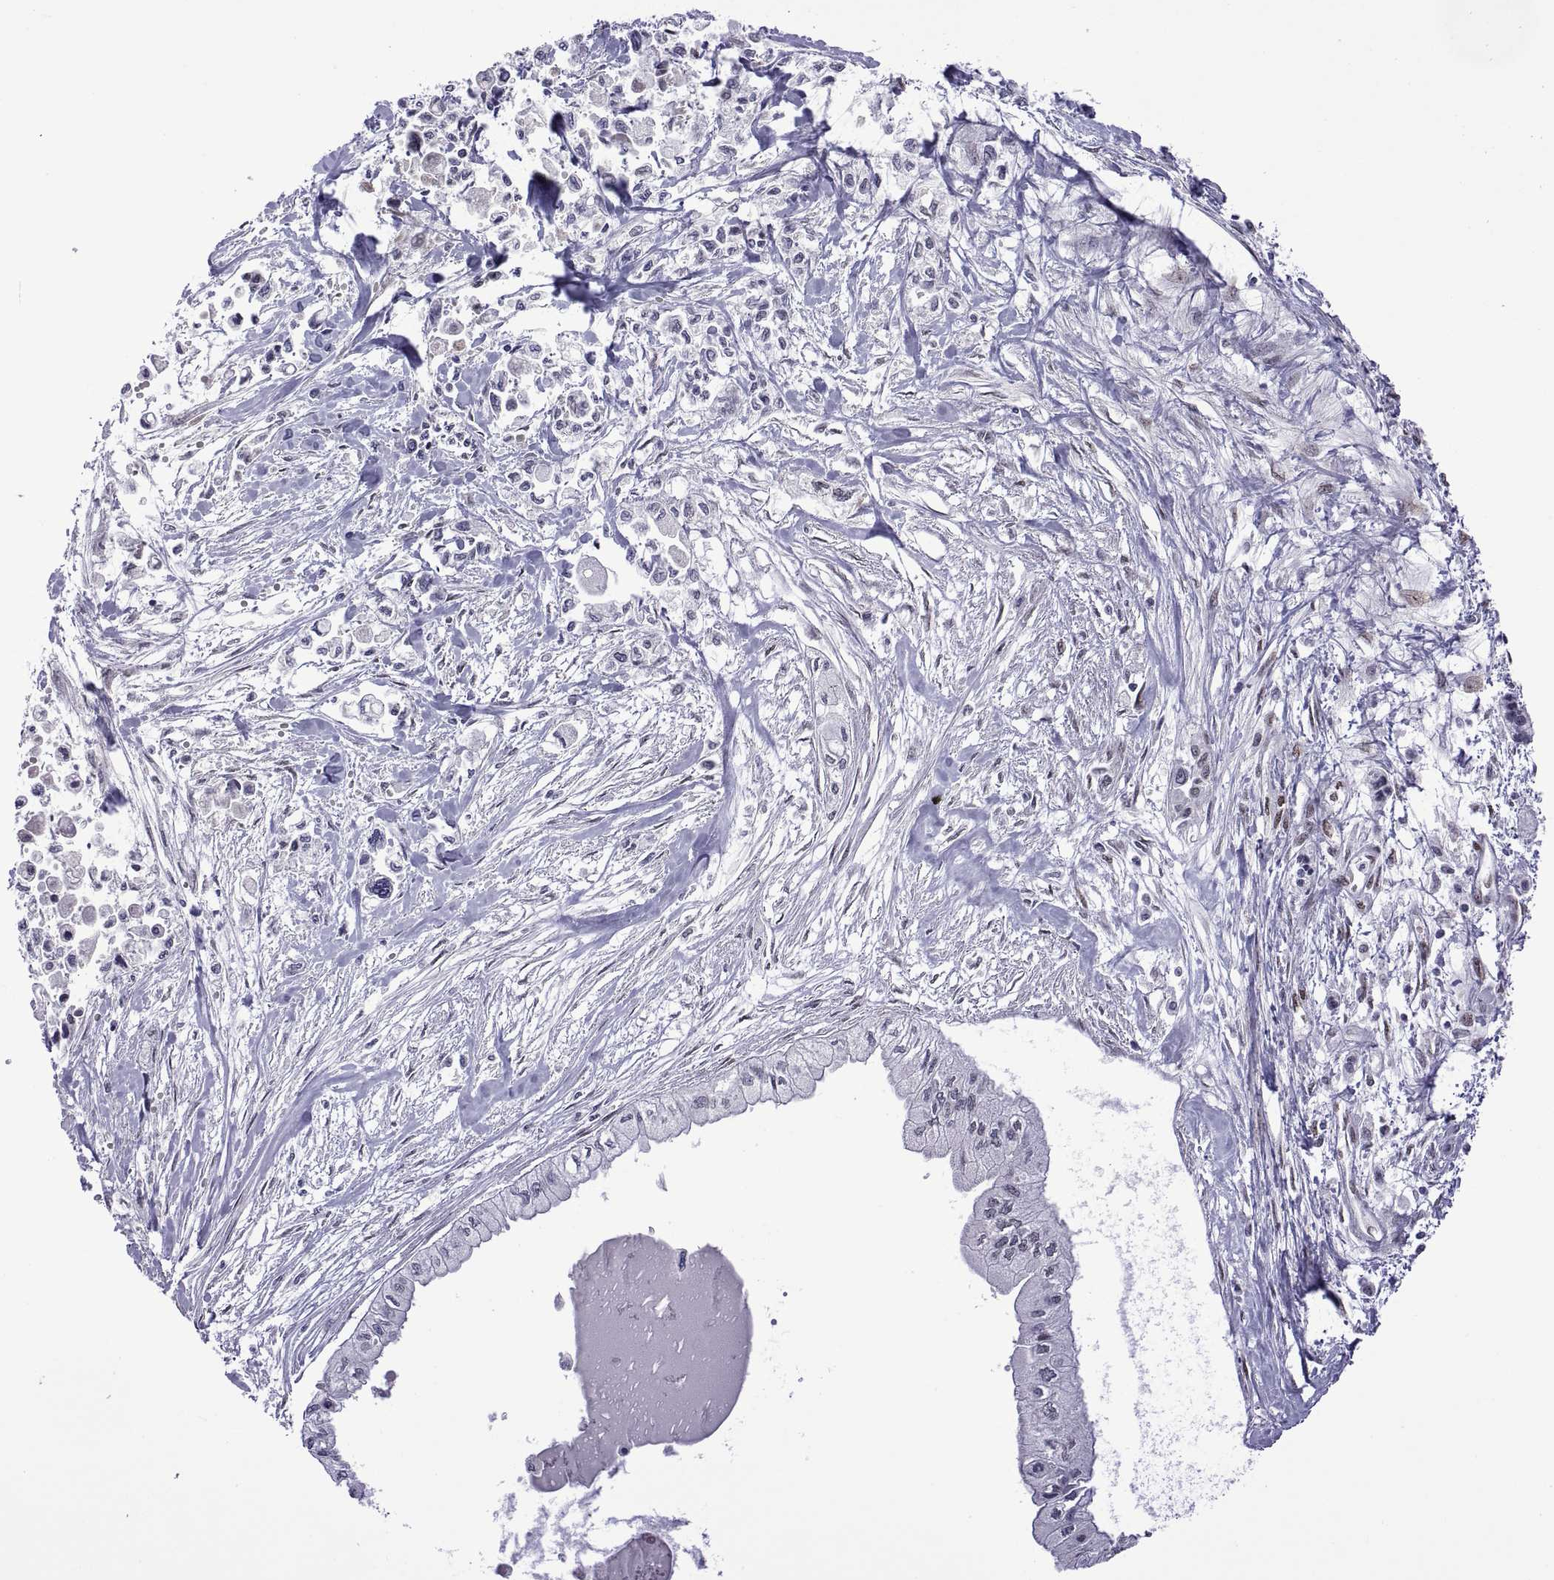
{"staining": {"intensity": "negative", "quantity": "none", "location": "none"}, "tissue": "pancreatic cancer", "cell_type": "Tumor cells", "image_type": "cancer", "snomed": [{"axis": "morphology", "description": "Adenocarcinoma, NOS"}, {"axis": "topography", "description": "Pancreas"}], "caption": "An image of pancreatic adenocarcinoma stained for a protein exhibits no brown staining in tumor cells. (DAB immunohistochemistry, high magnification).", "gene": "NR4A1", "patient": {"sex": "female", "age": 61}}